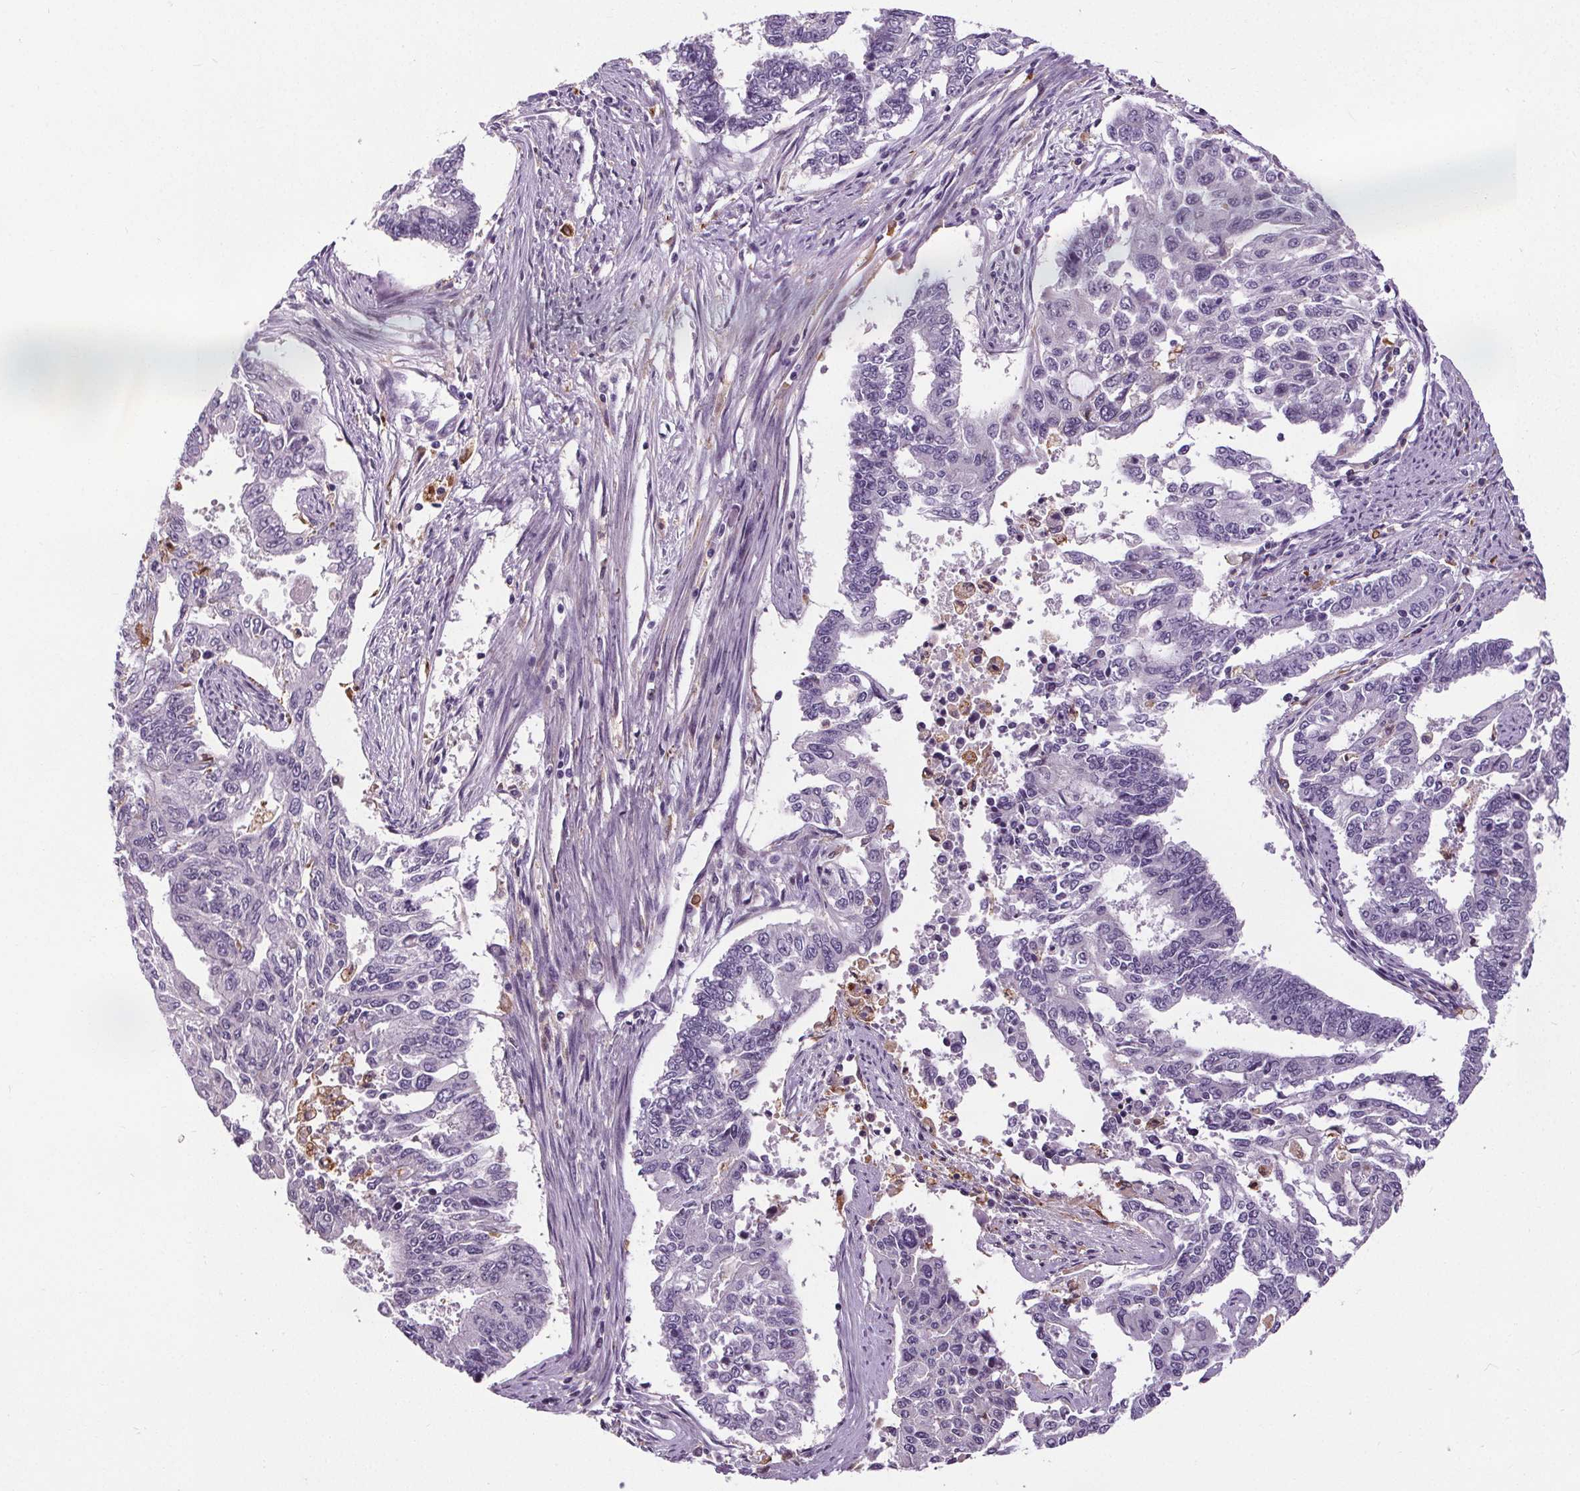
{"staining": {"intensity": "negative", "quantity": "none", "location": "none"}, "tissue": "endometrial cancer", "cell_type": "Tumor cells", "image_type": "cancer", "snomed": [{"axis": "morphology", "description": "Adenocarcinoma, NOS"}, {"axis": "topography", "description": "Uterus"}], "caption": "Tumor cells are negative for protein expression in human endometrial cancer.", "gene": "TMEM240", "patient": {"sex": "female", "age": 59}}